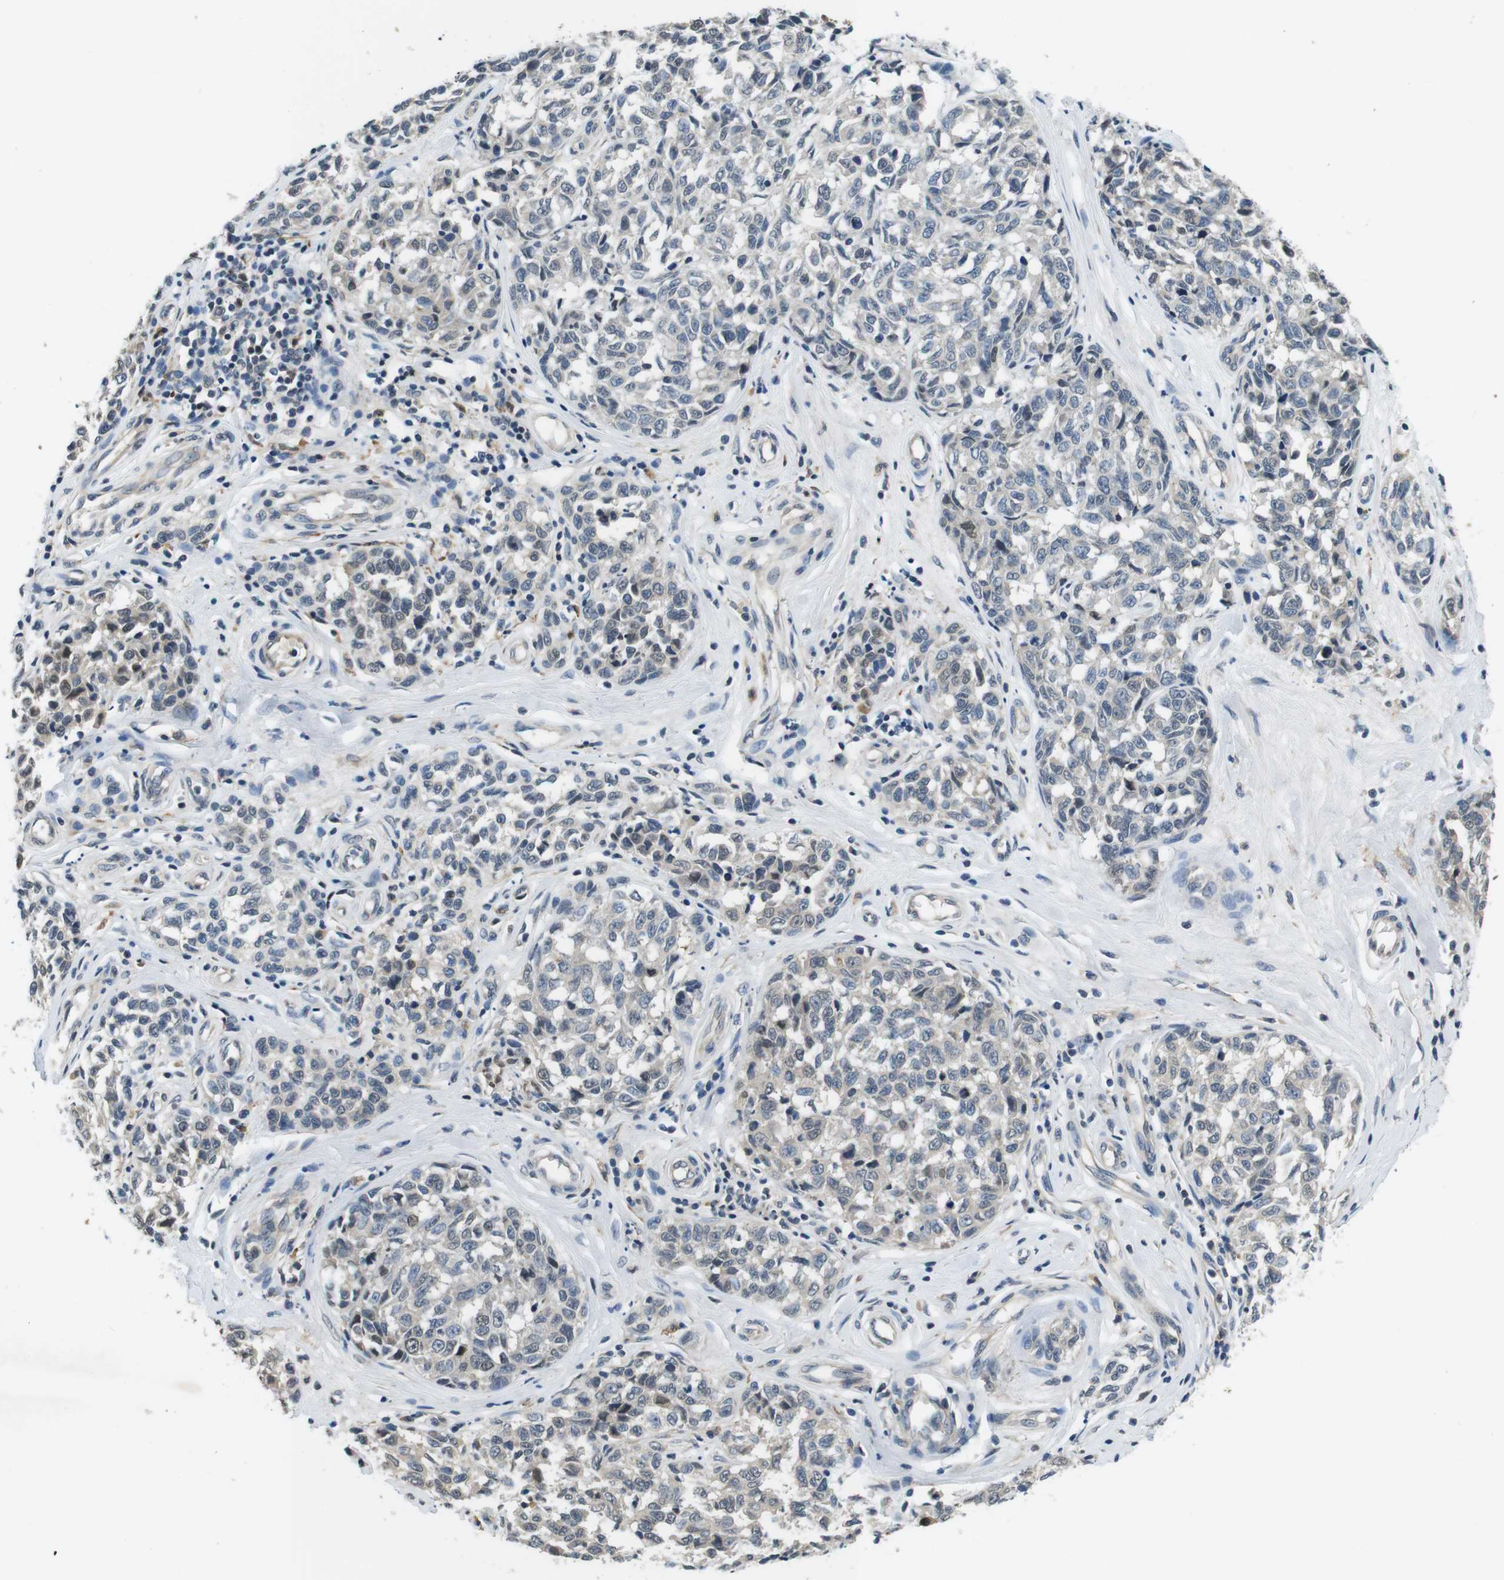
{"staining": {"intensity": "negative", "quantity": "none", "location": "none"}, "tissue": "melanoma", "cell_type": "Tumor cells", "image_type": "cancer", "snomed": [{"axis": "morphology", "description": "Malignant melanoma, NOS"}, {"axis": "topography", "description": "Skin"}], "caption": "Tumor cells show no significant protein staining in melanoma.", "gene": "CD163L1", "patient": {"sex": "female", "age": 64}}